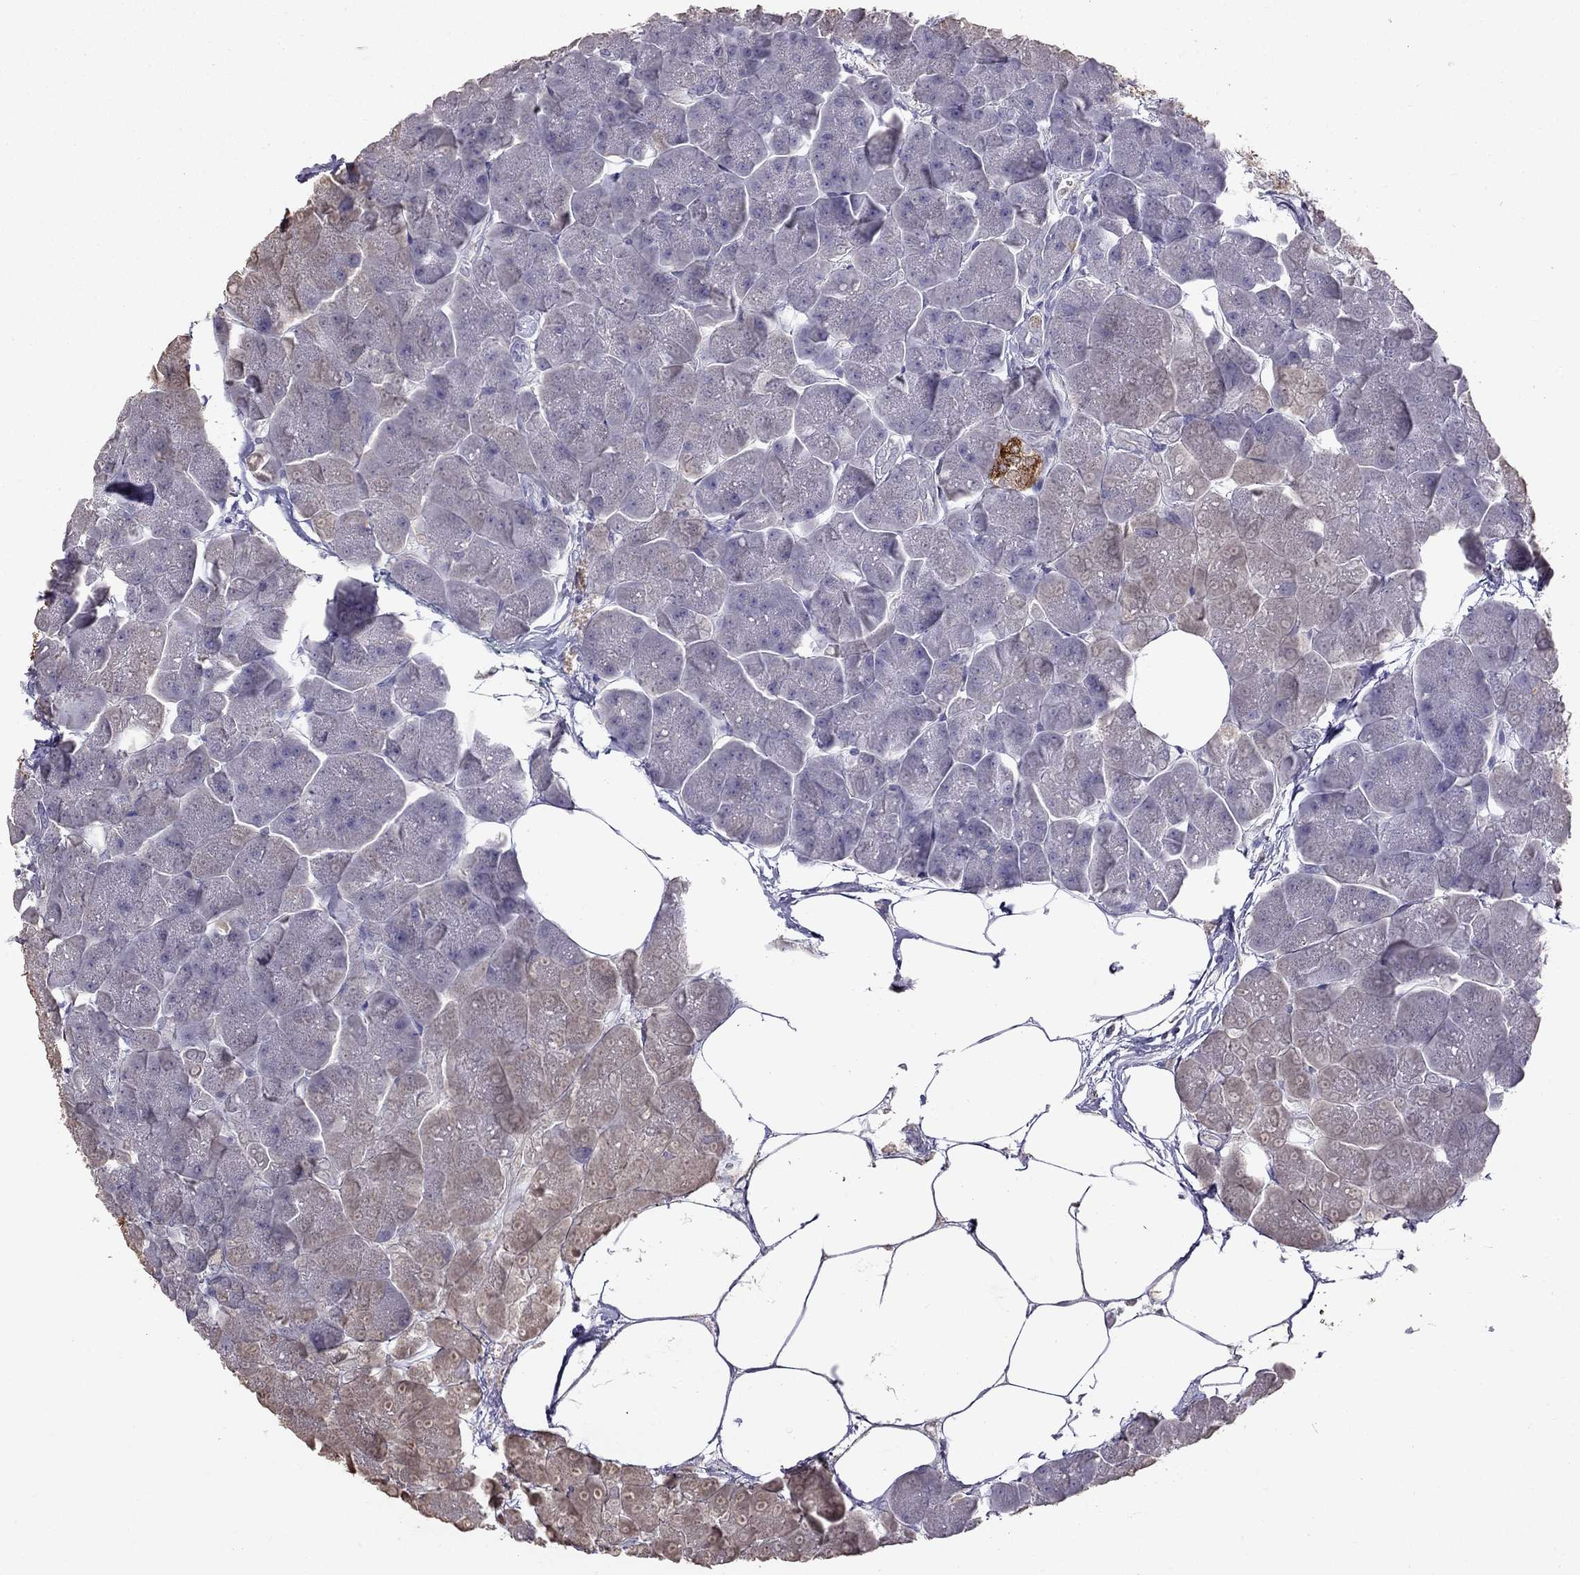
{"staining": {"intensity": "negative", "quantity": "none", "location": "none"}, "tissue": "pancreas", "cell_type": "Exocrine glandular cells", "image_type": "normal", "snomed": [{"axis": "morphology", "description": "Normal tissue, NOS"}, {"axis": "topography", "description": "Adipose tissue"}, {"axis": "topography", "description": "Pancreas"}, {"axis": "topography", "description": "Peripheral nerve tissue"}], "caption": "Immunohistochemistry photomicrograph of unremarkable pancreas: human pancreas stained with DAB shows no significant protein positivity in exocrine glandular cells.", "gene": "ARHGAP11A", "patient": {"sex": "female", "age": 58}}